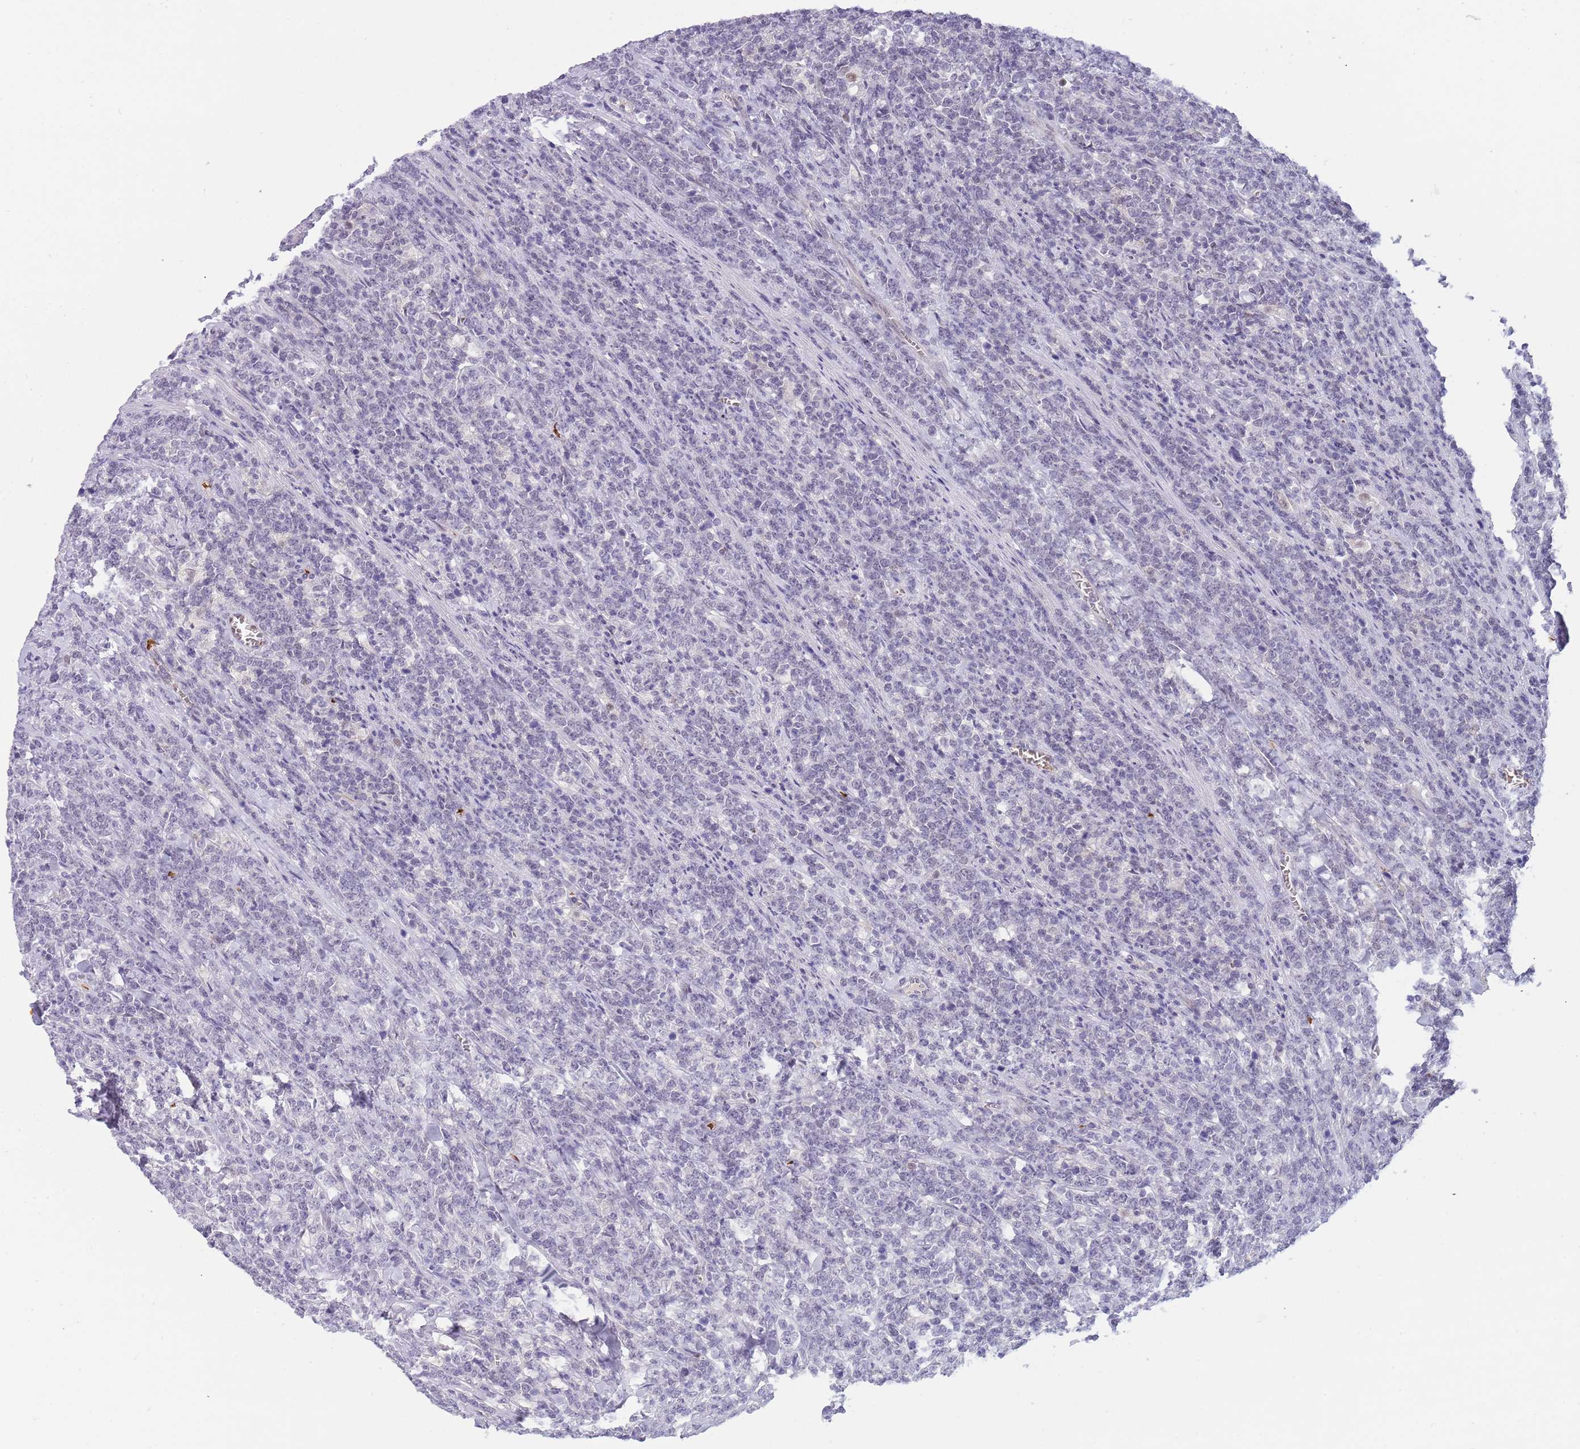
{"staining": {"intensity": "negative", "quantity": "none", "location": "none"}, "tissue": "lymphoma", "cell_type": "Tumor cells", "image_type": "cancer", "snomed": [{"axis": "morphology", "description": "Malignant lymphoma, non-Hodgkin's type, High grade"}, {"axis": "topography", "description": "Small intestine"}], "caption": "A high-resolution image shows immunohistochemistry staining of lymphoma, which displays no significant positivity in tumor cells.", "gene": "LYPD6B", "patient": {"sex": "male", "age": 8}}